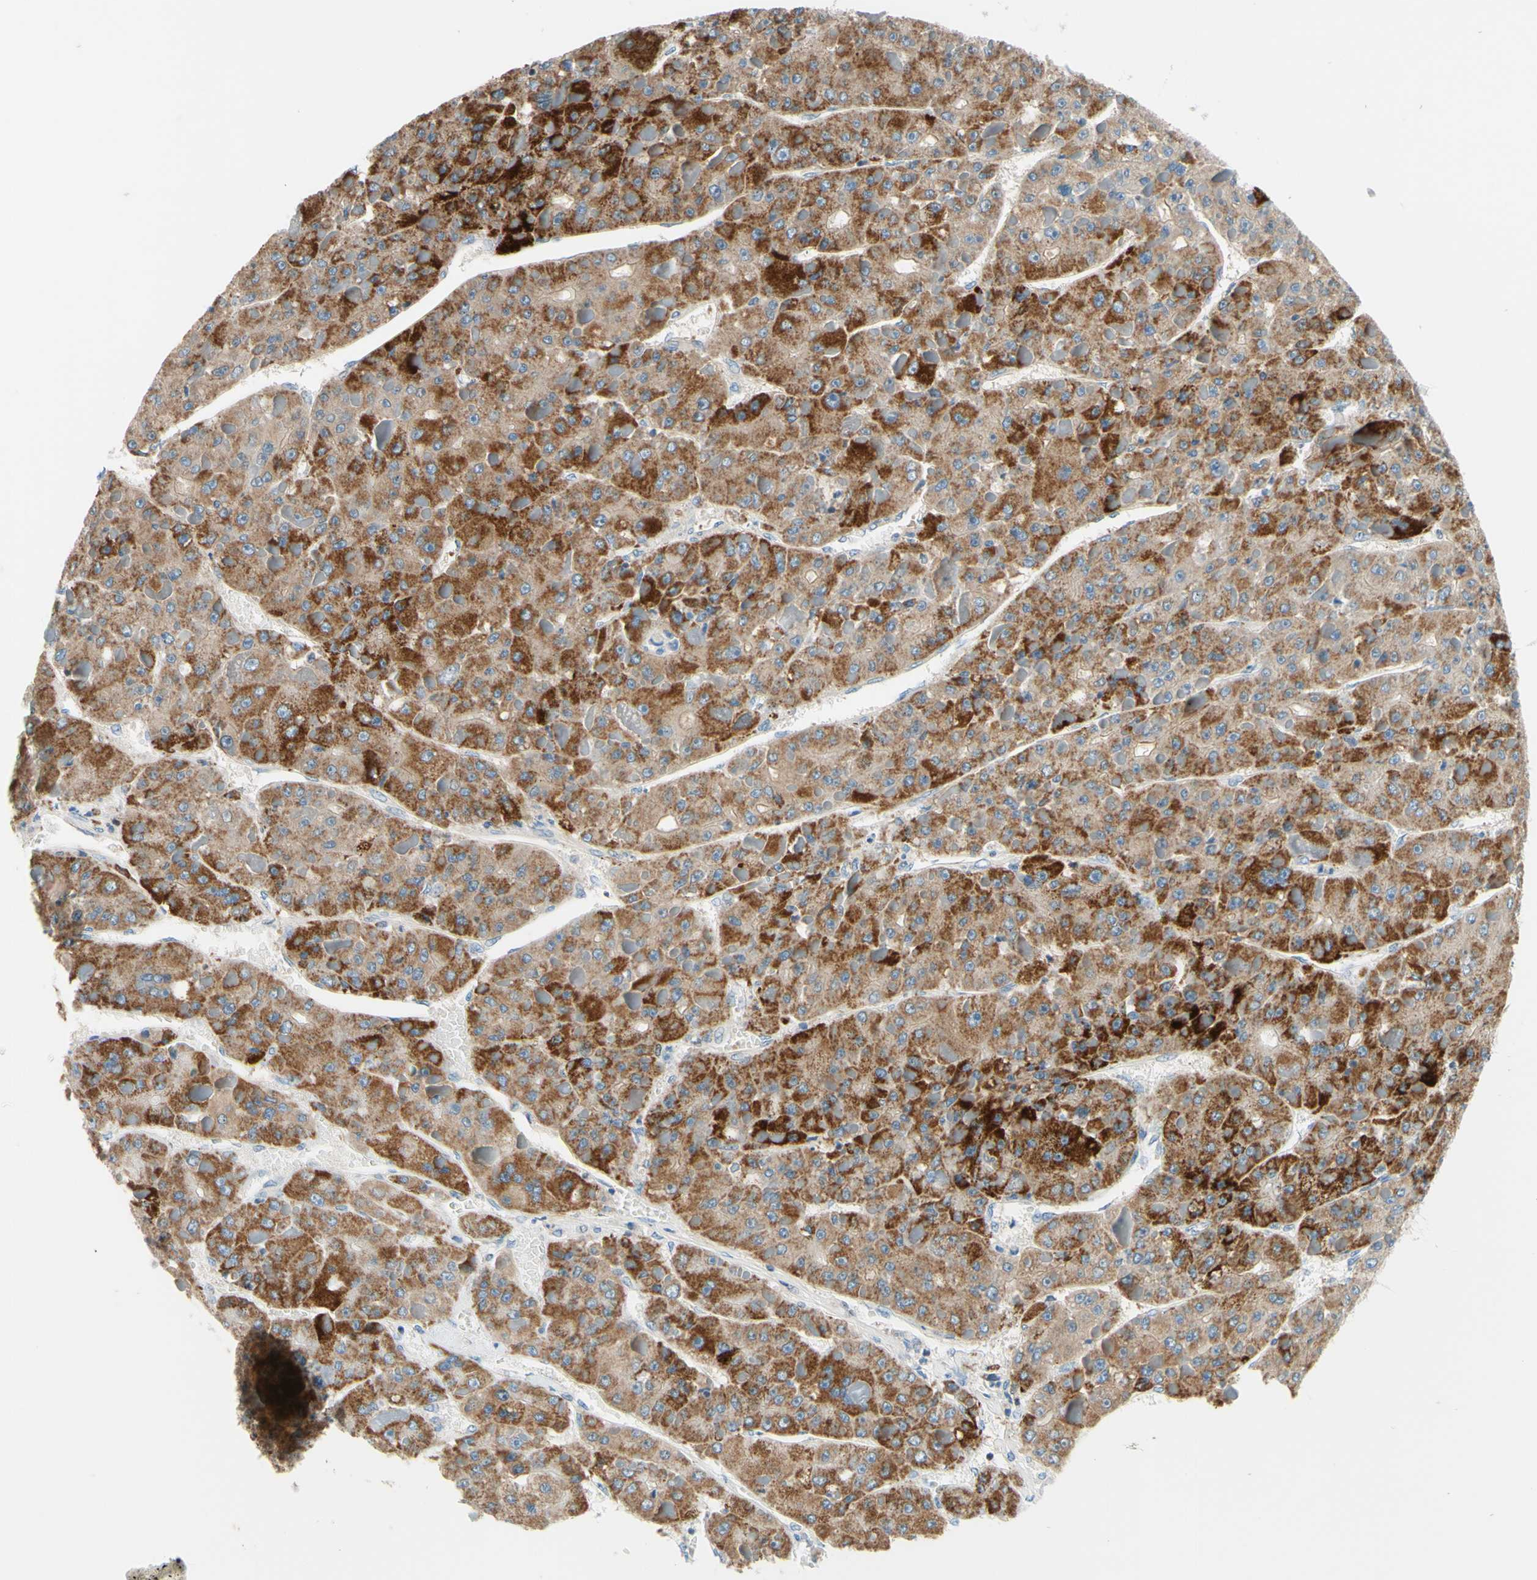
{"staining": {"intensity": "moderate", "quantity": ">75%", "location": "cytoplasmic/membranous"}, "tissue": "liver cancer", "cell_type": "Tumor cells", "image_type": "cancer", "snomed": [{"axis": "morphology", "description": "Carcinoma, Hepatocellular, NOS"}, {"axis": "topography", "description": "Liver"}], "caption": "This is an image of immunohistochemistry staining of liver hepatocellular carcinoma, which shows moderate expression in the cytoplasmic/membranous of tumor cells.", "gene": "CBX7", "patient": {"sex": "female", "age": 73}}